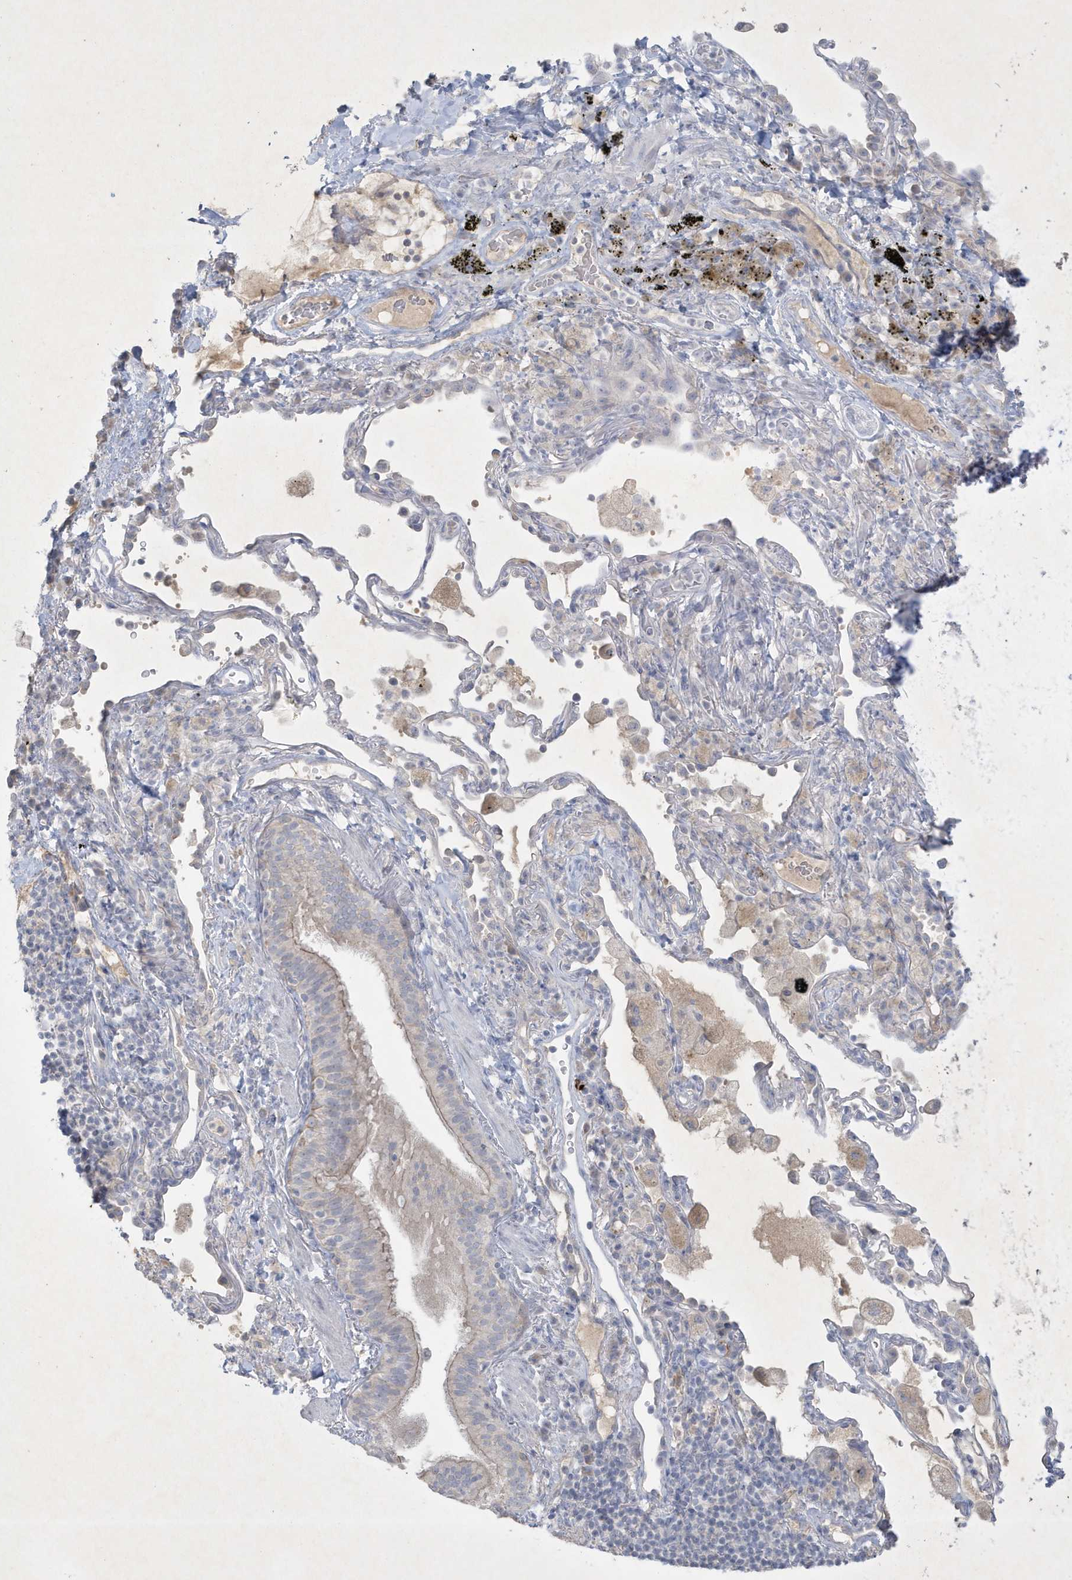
{"staining": {"intensity": "moderate", "quantity": "<25%", "location": "cytoplasmic/membranous"}, "tissue": "bronchus", "cell_type": "Respiratory epithelial cells", "image_type": "normal", "snomed": [{"axis": "morphology", "description": "Normal tissue, NOS"}, {"axis": "morphology", "description": "Adenocarcinoma, NOS"}, {"axis": "topography", "description": "Bronchus"}, {"axis": "topography", "description": "Lung"}], "caption": "This micrograph demonstrates normal bronchus stained with immunohistochemistry (IHC) to label a protein in brown. The cytoplasmic/membranous of respiratory epithelial cells show moderate positivity for the protein. Nuclei are counter-stained blue.", "gene": "CCDC24", "patient": {"sex": "male", "age": 54}}